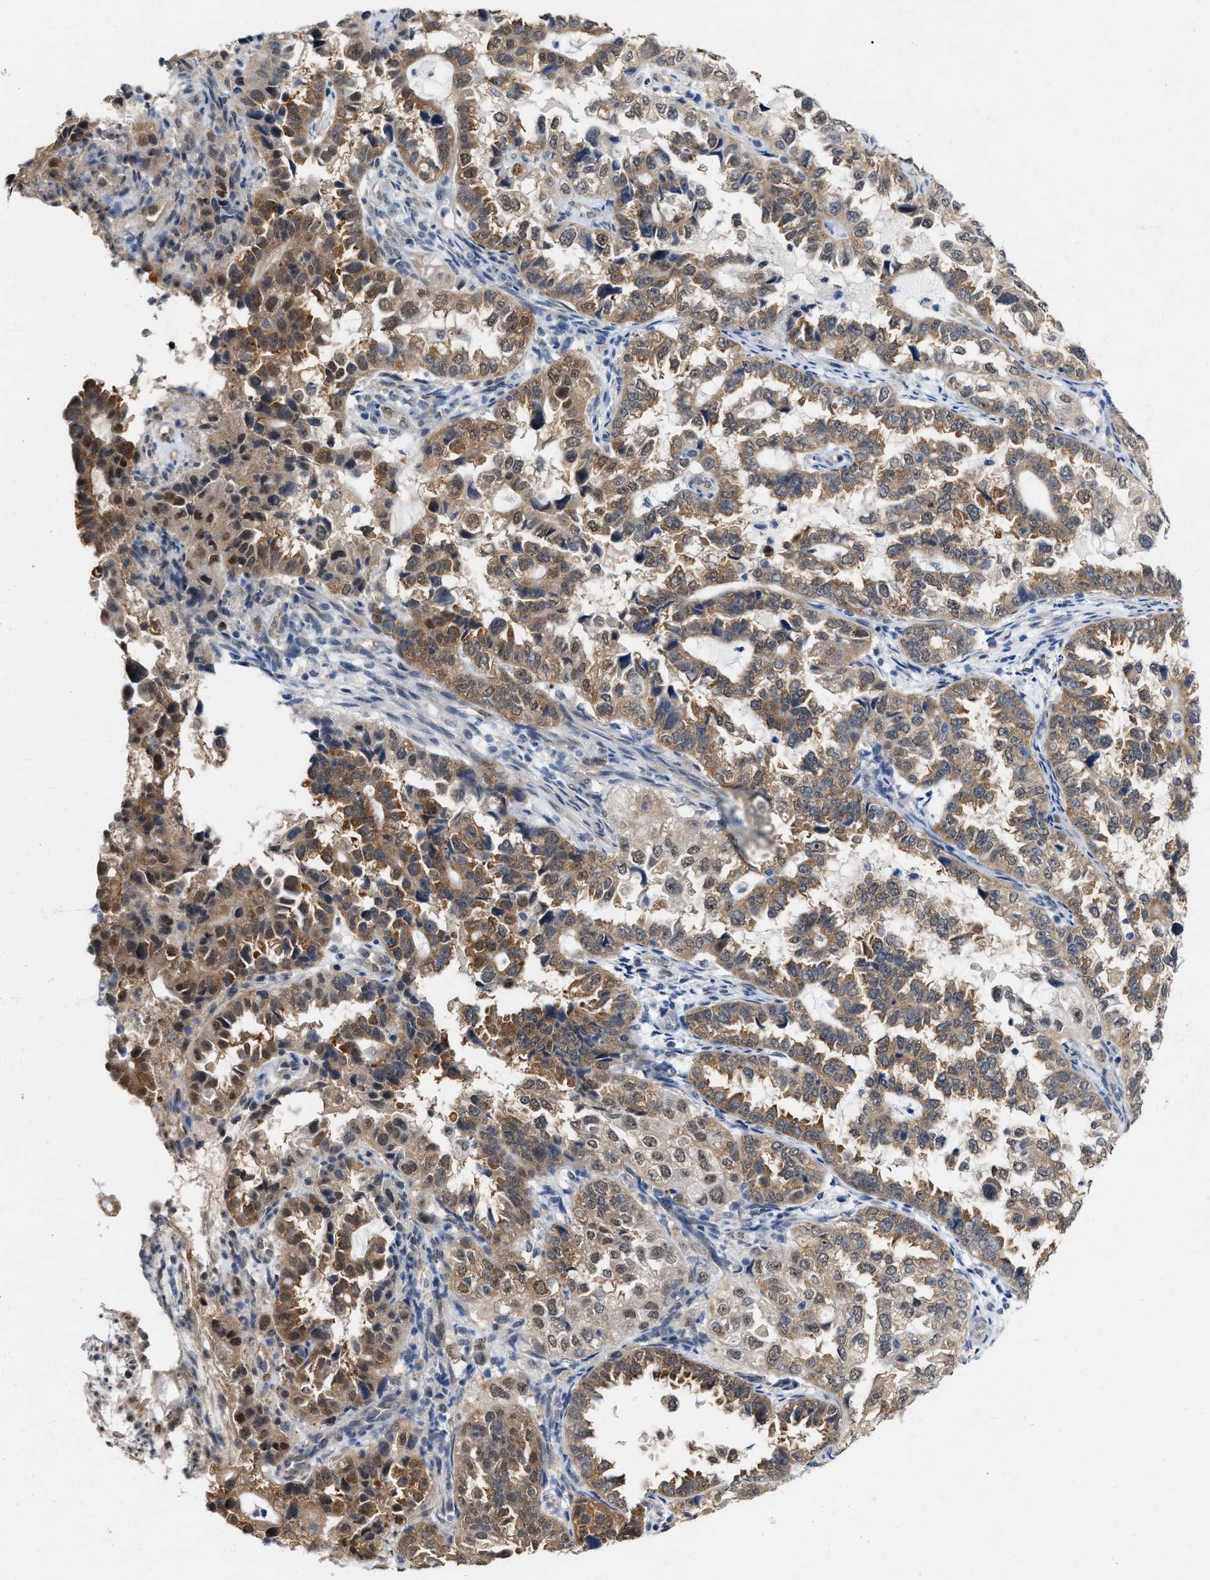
{"staining": {"intensity": "moderate", "quantity": ">75%", "location": "cytoplasmic/membranous"}, "tissue": "endometrial cancer", "cell_type": "Tumor cells", "image_type": "cancer", "snomed": [{"axis": "morphology", "description": "Adenocarcinoma, NOS"}, {"axis": "topography", "description": "Endometrium"}], "caption": "IHC (DAB) staining of human endometrial cancer (adenocarcinoma) demonstrates moderate cytoplasmic/membranous protein staining in approximately >75% of tumor cells.", "gene": "RUVBL1", "patient": {"sex": "female", "age": 85}}